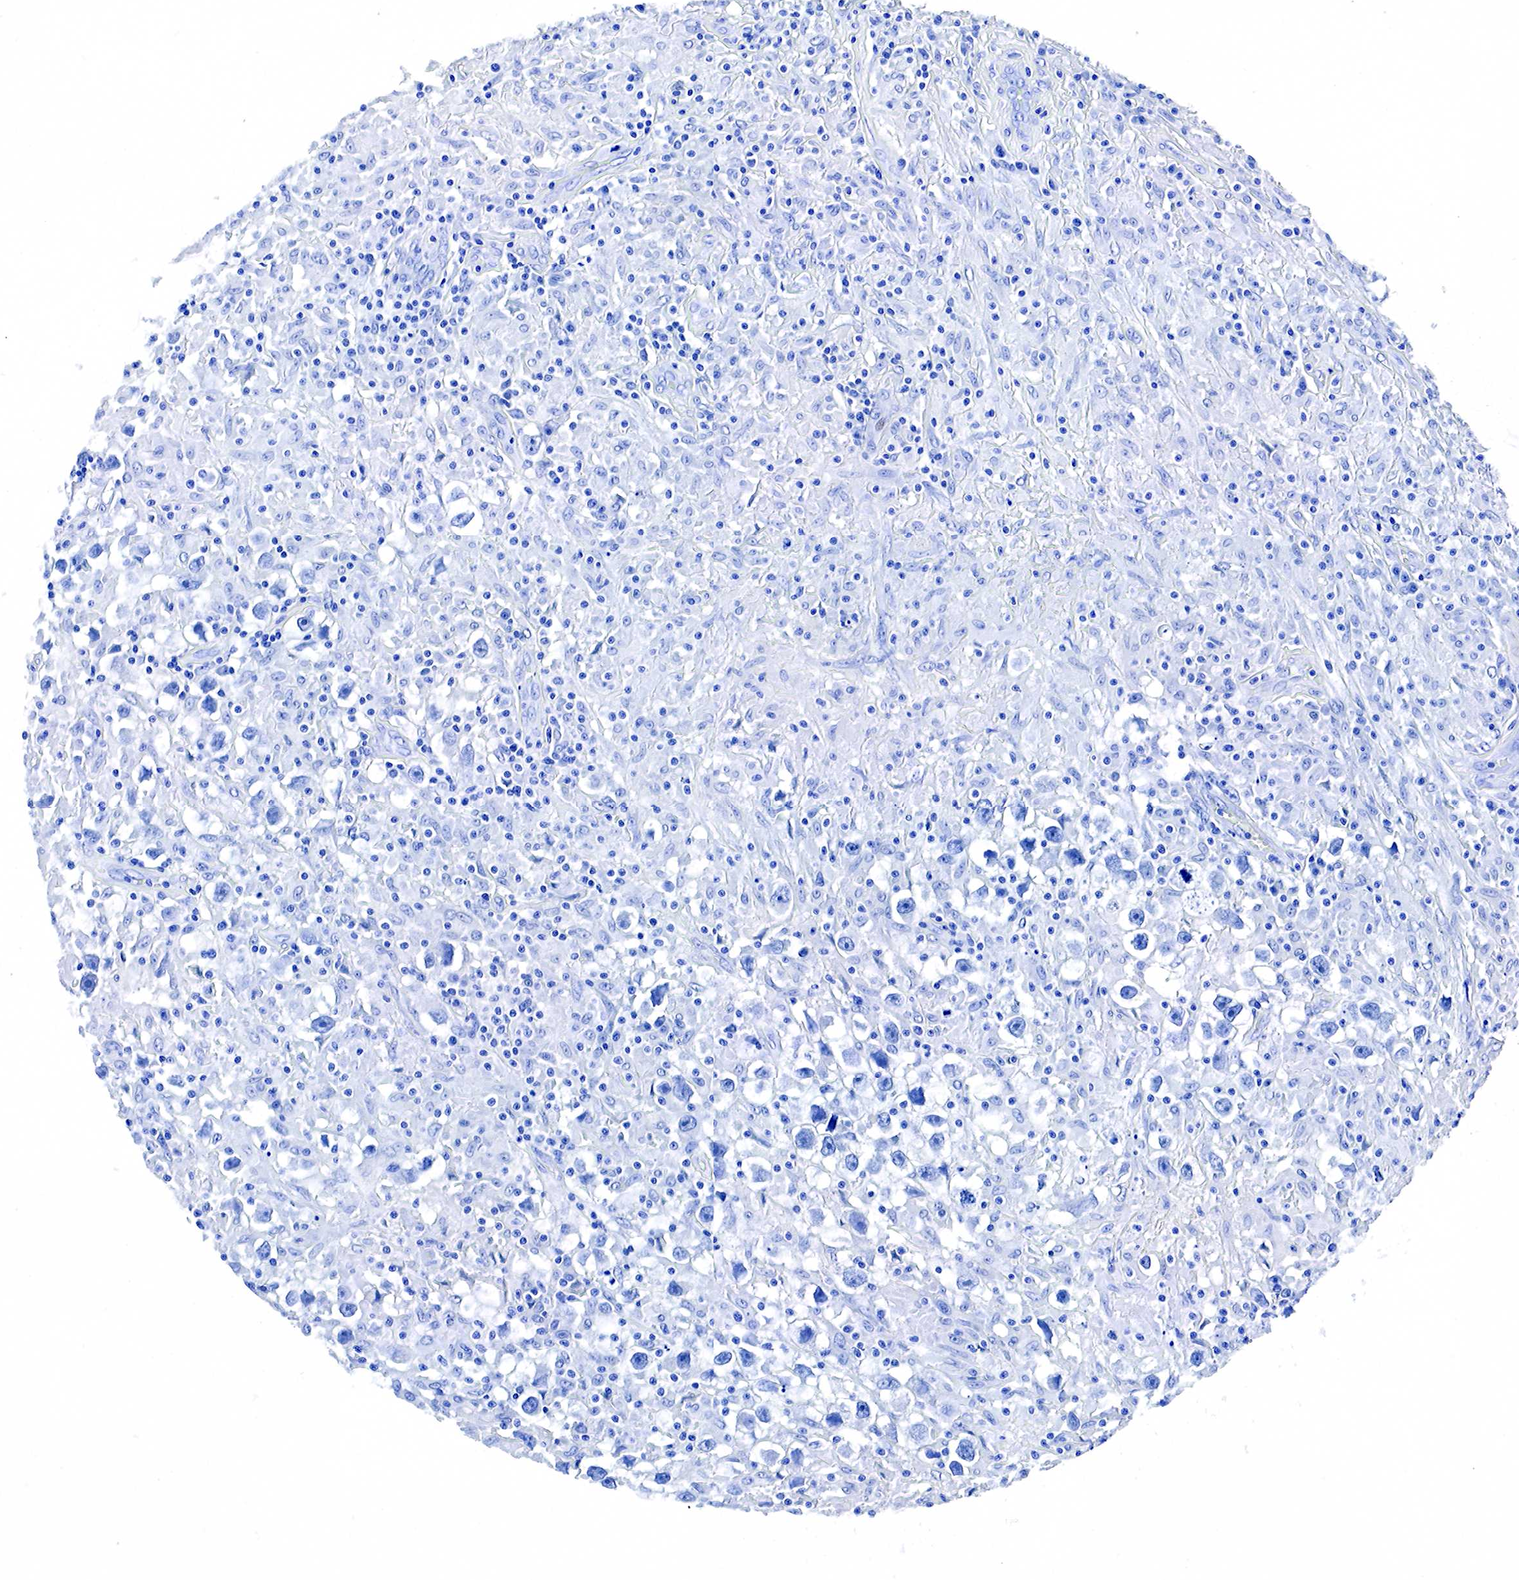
{"staining": {"intensity": "negative", "quantity": "none", "location": "none"}, "tissue": "testis cancer", "cell_type": "Tumor cells", "image_type": "cancer", "snomed": [{"axis": "morphology", "description": "Seminoma, NOS"}, {"axis": "topography", "description": "Testis"}], "caption": "Immunohistochemistry photomicrograph of neoplastic tissue: human testis cancer (seminoma) stained with DAB (3,3'-diaminobenzidine) demonstrates no significant protein expression in tumor cells.", "gene": "ACP3", "patient": {"sex": "male", "age": 34}}